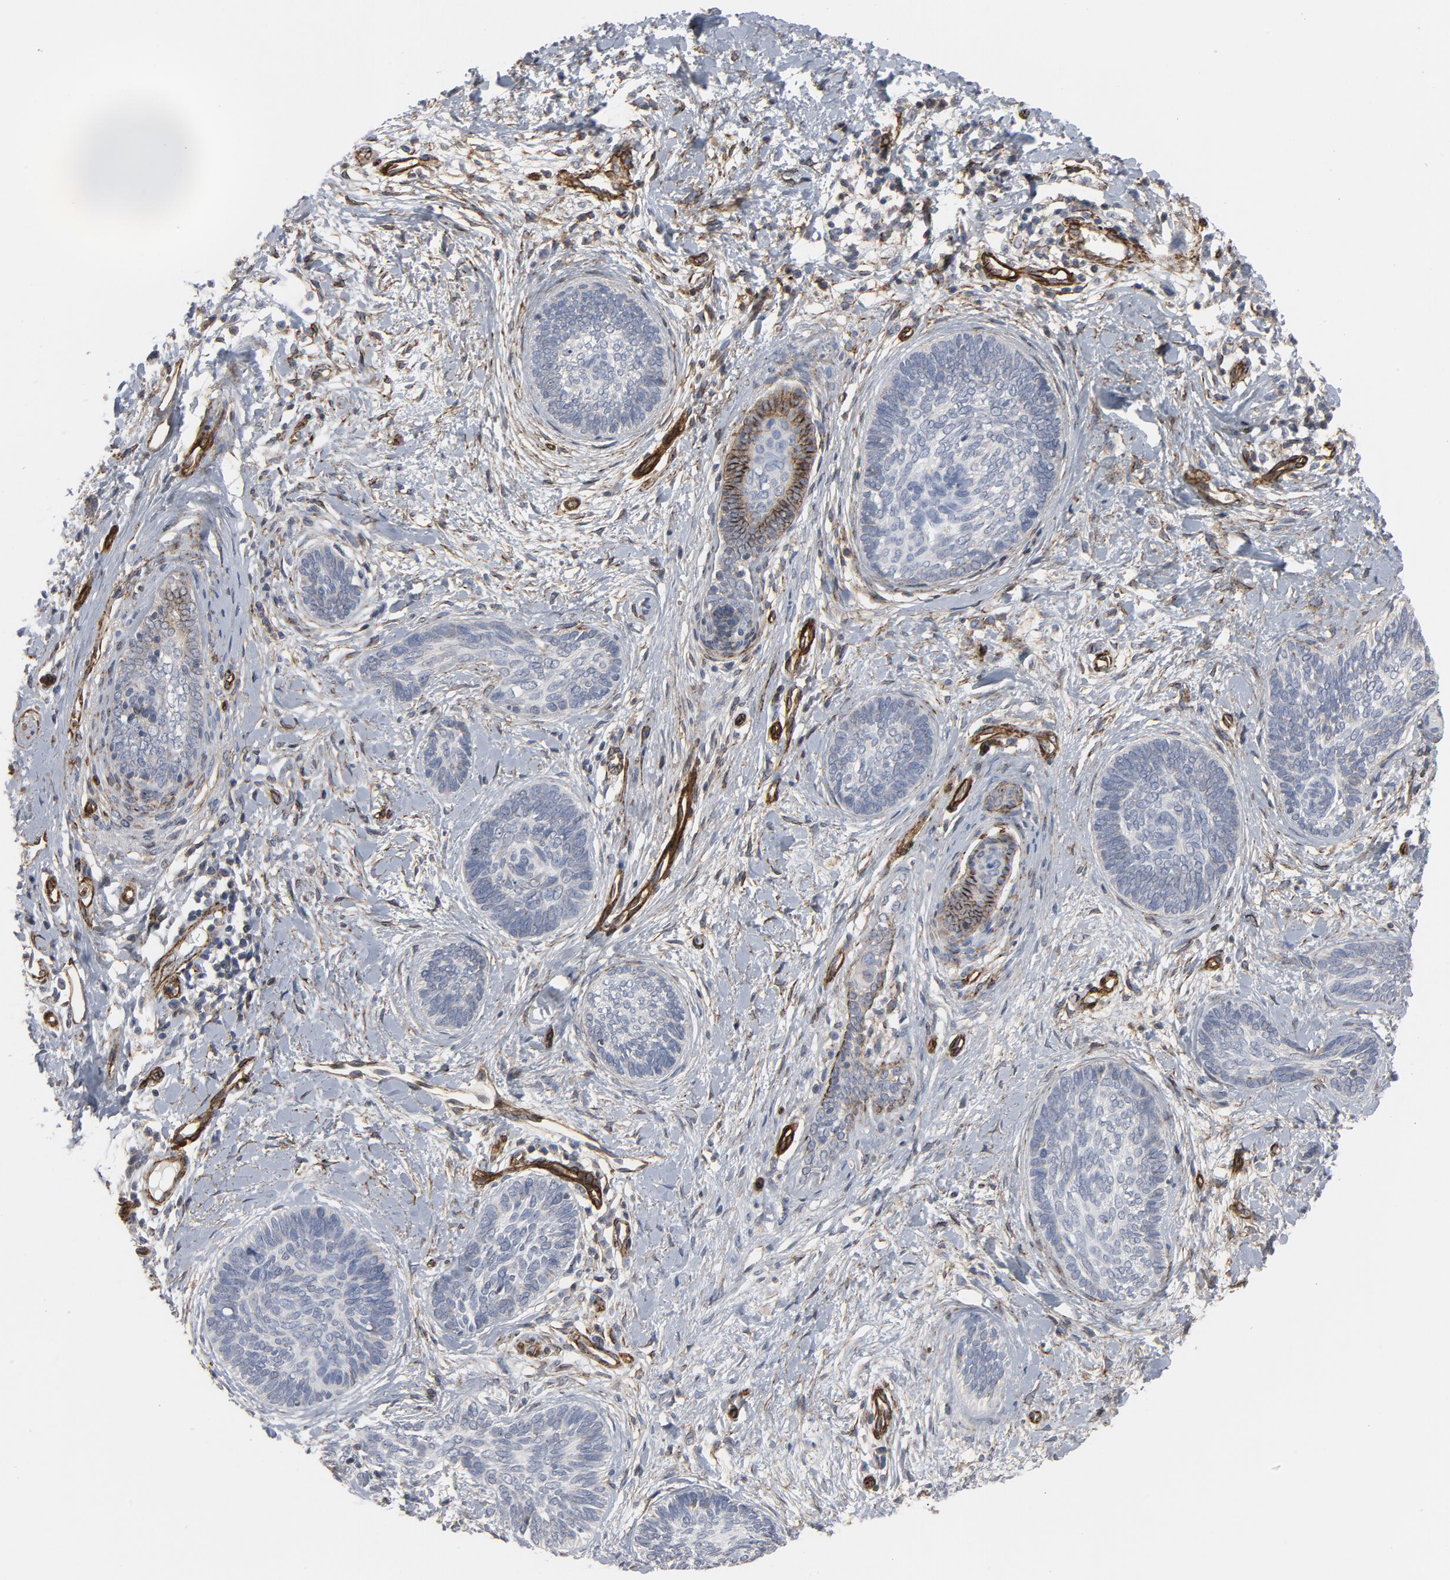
{"staining": {"intensity": "moderate", "quantity": "<25%", "location": "cytoplasmic/membranous"}, "tissue": "skin cancer", "cell_type": "Tumor cells", "image_type": "cancer", "snomed": [{"axis": "morphology", "description": "Basal cell carcinoma"}, {"axis": "topography", "description": "Skin"}], "caption": "Skin basal cell carcinoma was stained to show a protein in brown. There is low levels of moderate cytoplasmic/membranous expression in approximately <25% of tumor cells.", "gene": "GNG2", "patient": {"sex": "female", "age": 81}}